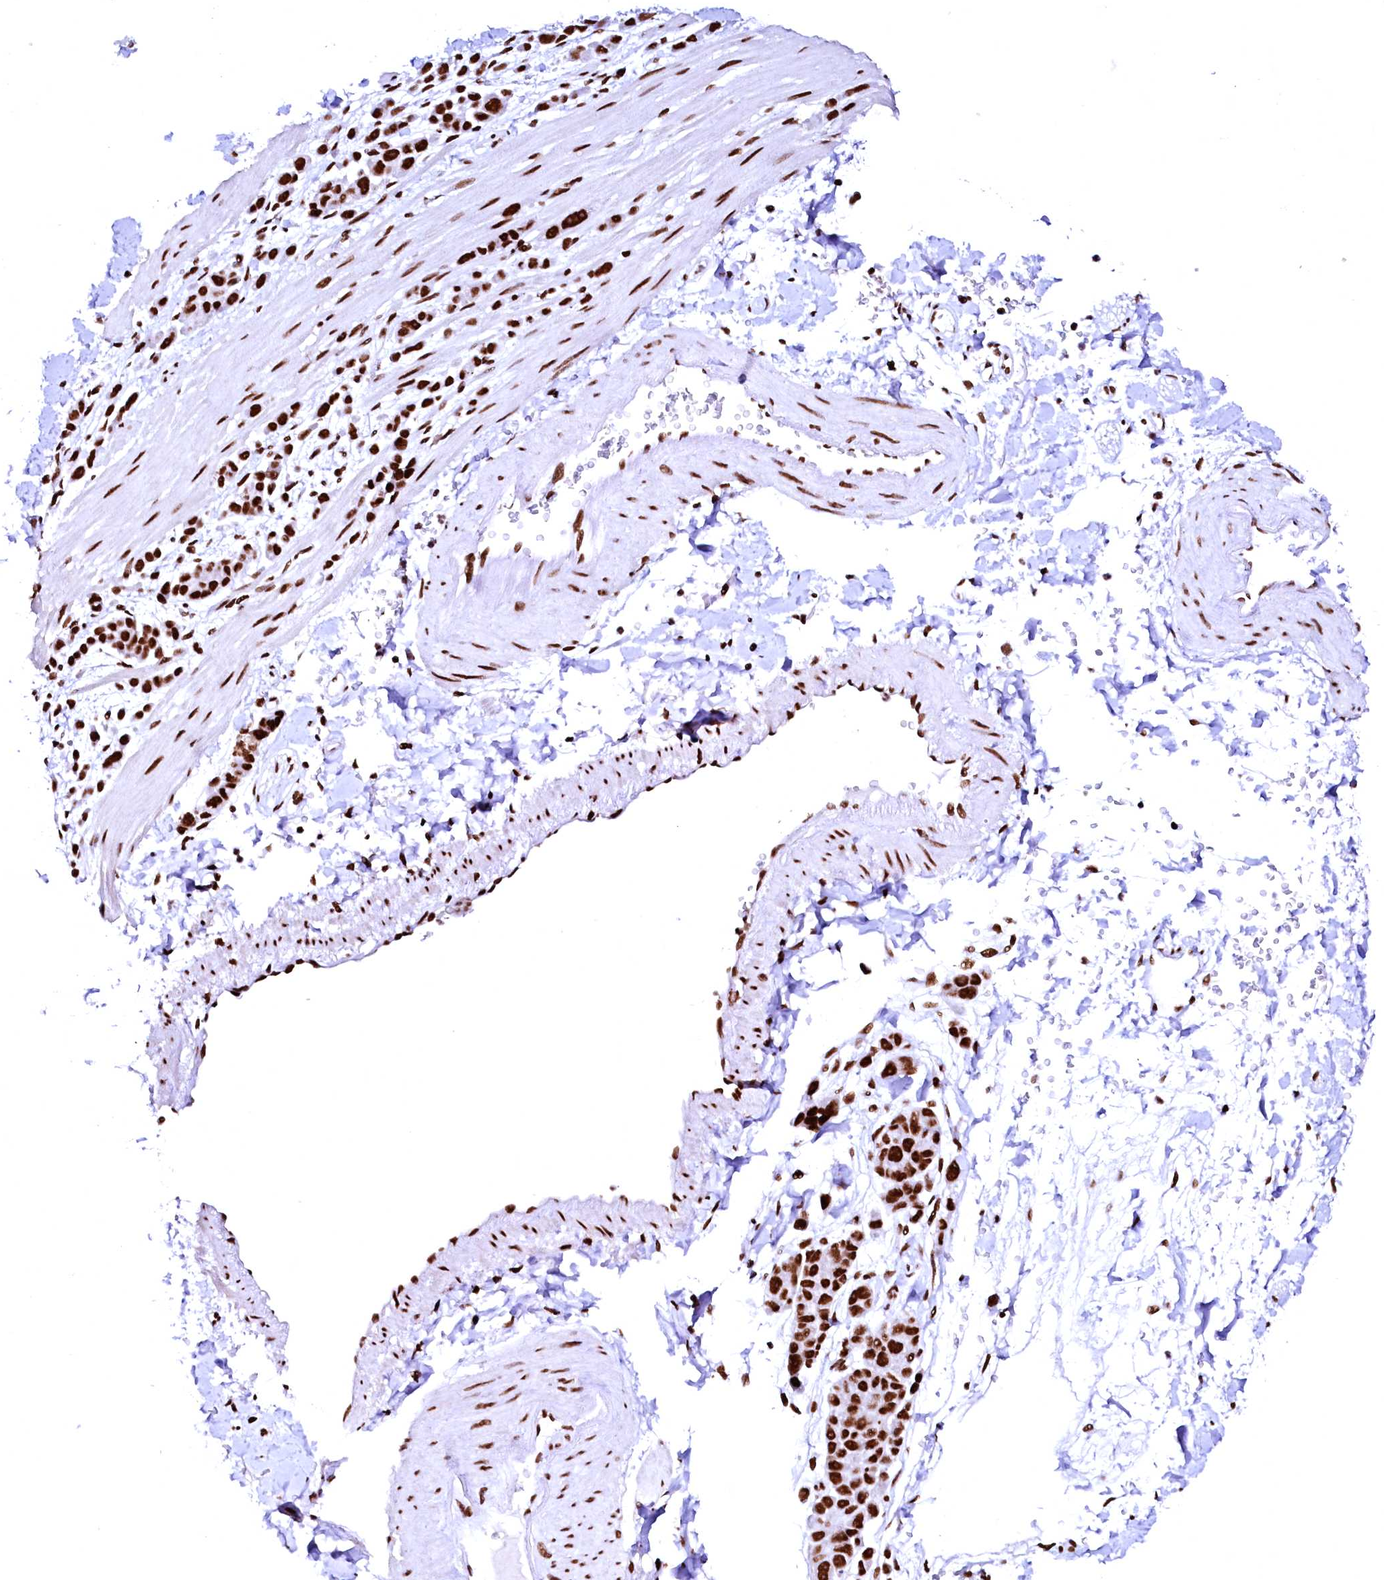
{"staining": {"intensity": "strong", "quantity": ">75%", "location": "nuclear"}, "tissue": "pancreatic cancer", "cell_type": "Tumor cells", "image_type": "cancer", "snomed": [{"axis": "morphology", "description": "Normal tissue, NOS"}, {"axis": "morphology", "description": "Adenocarcinoma, NOS"}, {"axis": "topography", "description": "Pancreas"}], "caption": "Strong nuclear positivity is identified in approximately >75% of tumor cells in pancreatic adenocarcinoma.", "gene": "CPSF6", "patient": {"sex": "female", "age": 64}}